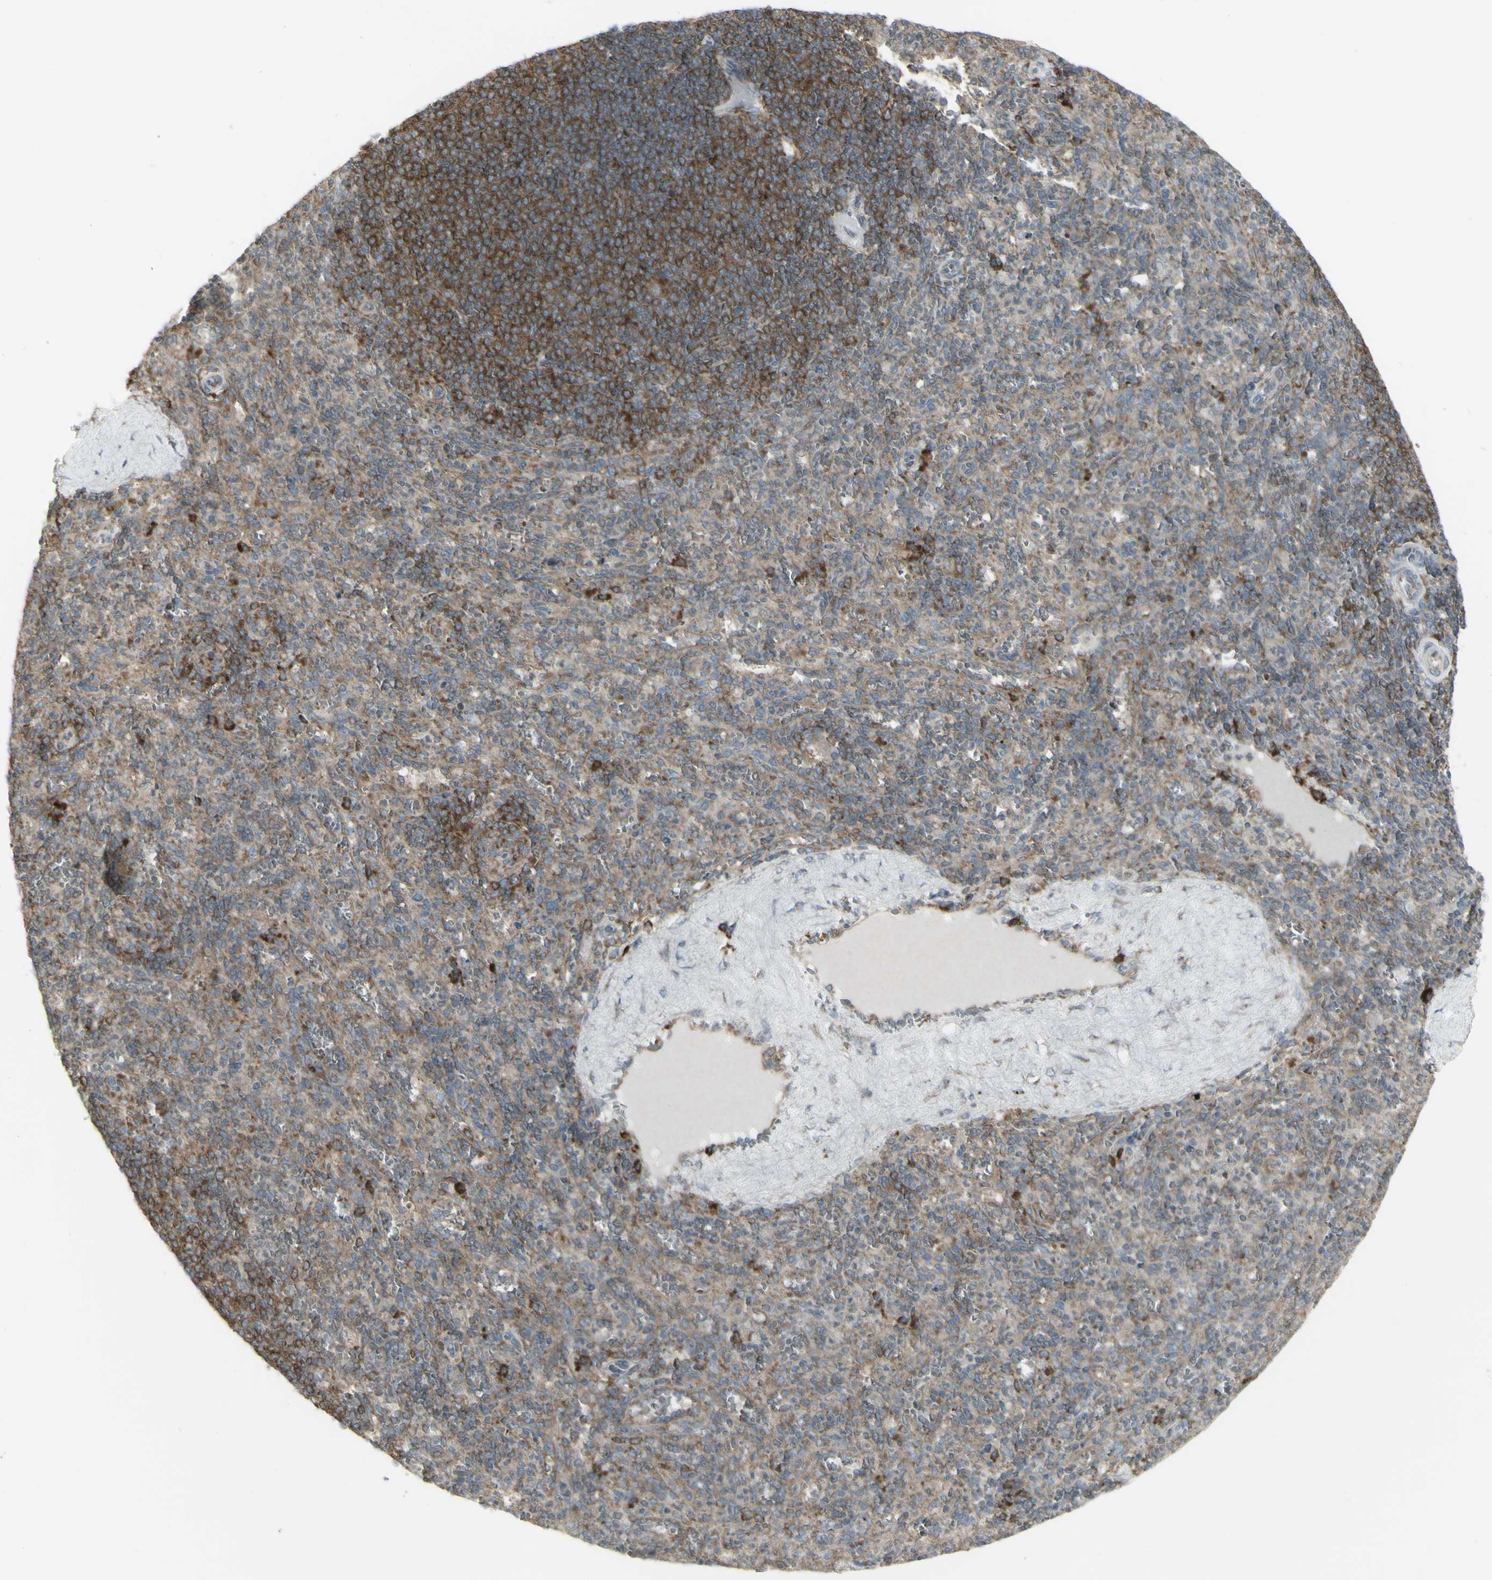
{"staining": {"intensity": "strong", "quantity": "<25%", "location": "cytoplasmic/membranous"}, "tissue": "spleen", "cell_type": "Cells in red pulp", "image_type": "normal", "snomed": [{"axis": "morphology", "description": "Normal tissue, NOS"}, {"axis": "topography", "description": "Spleen"}], "caption": "Spleen stained with immunohistochemistry (IHC) exhibits strong cytoplasmic/membranous staining in approximately <25% of cells in red pulp.", "gene": "FKBP3", "patient": {"sex": "male", "age": 36}}